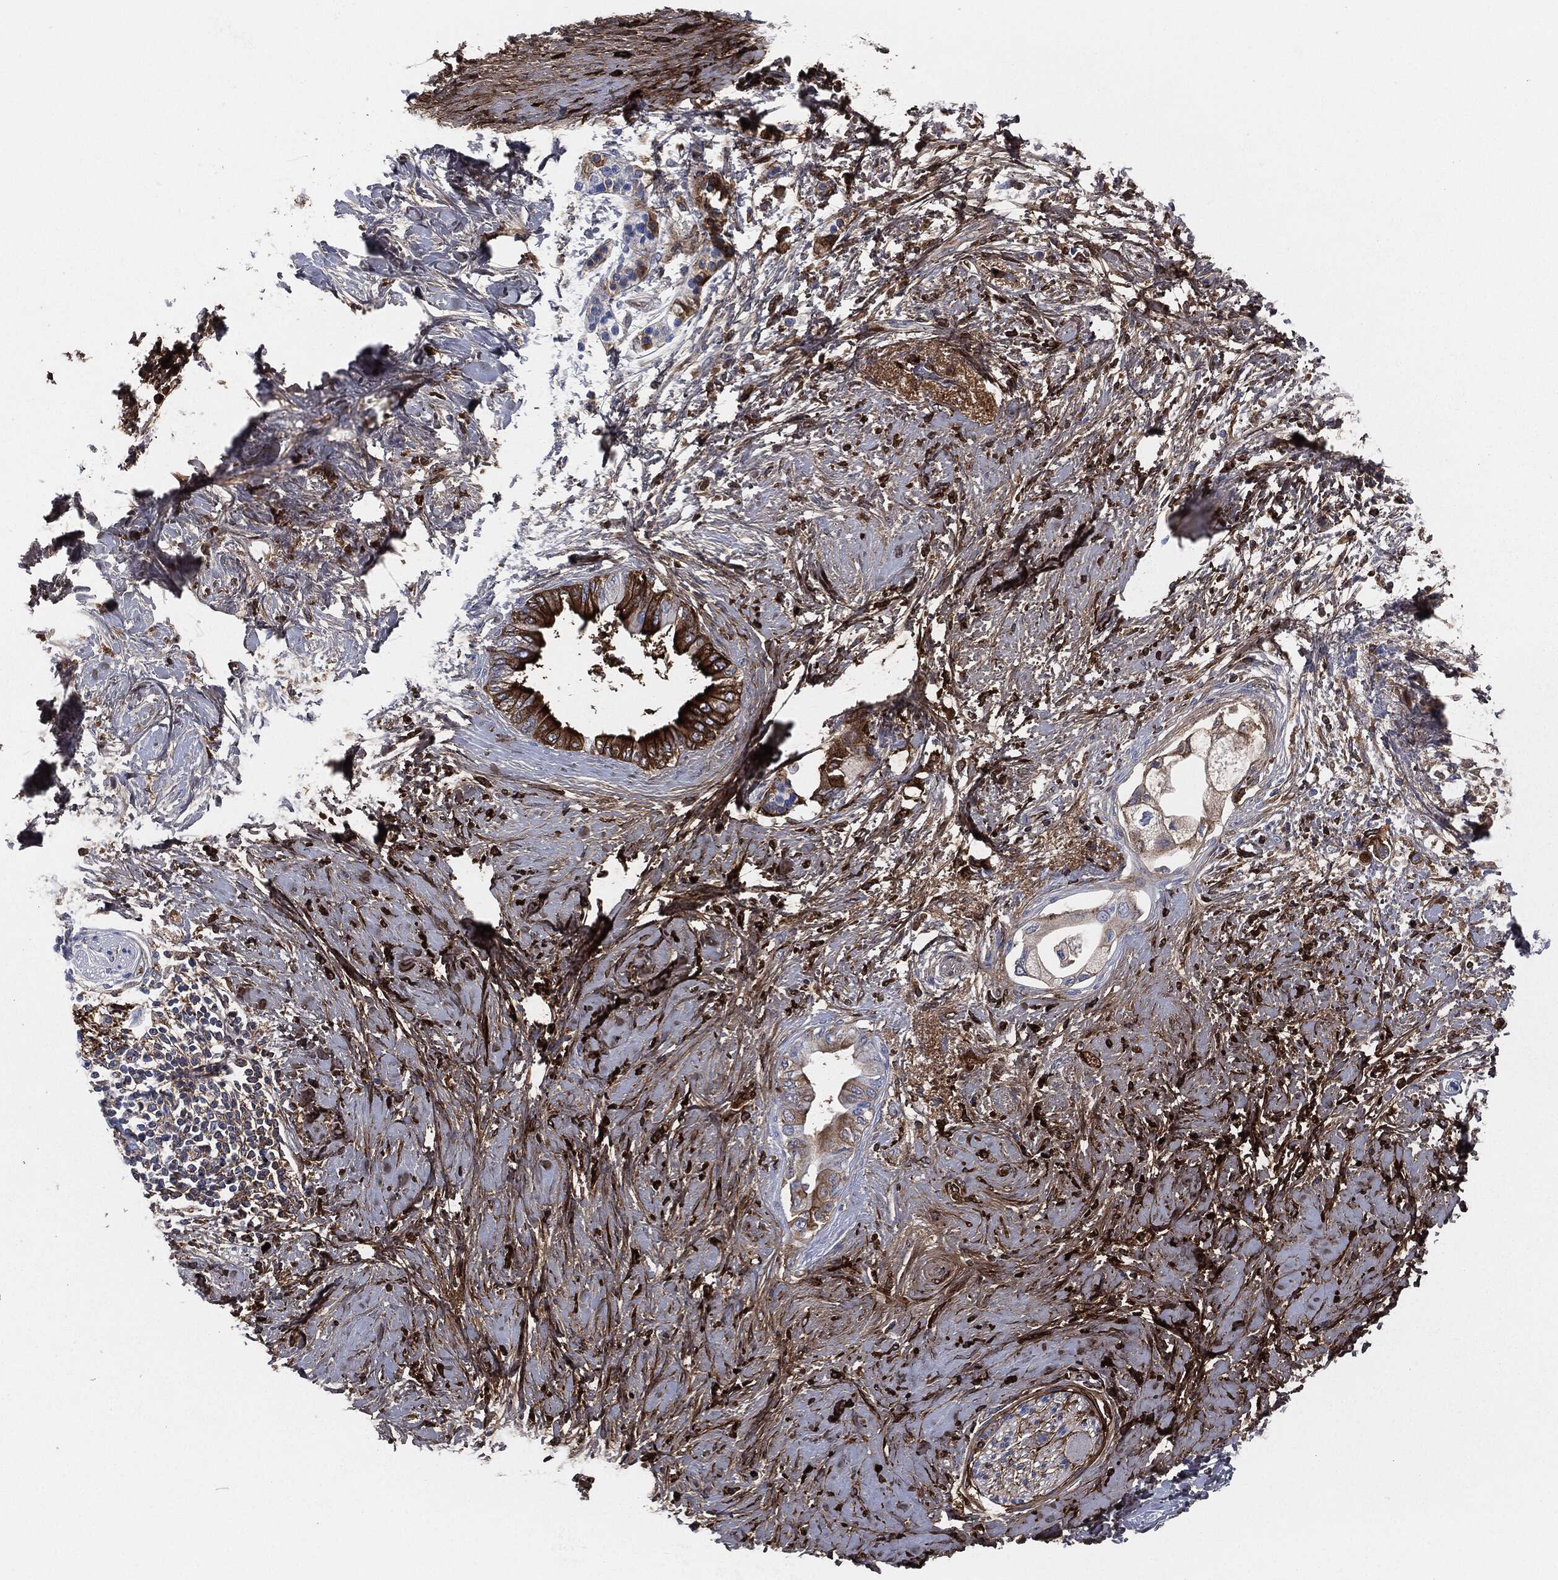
{"staining": {"intensity": "strong", "quantity": "25%-75%", "location": "cytoplasmic/membranous"}, "tissue": "pancreatic cancer", "cell_type": "Tumor cells", "image_type": "cancer", "snomed": [{"axis": "morphology", "description": "Normal tissue, NOS"}, {"axis": "morphology", "description": "Adenocarcinoma, NOS"}, {"axis": "topography", "description": "Pancreas"}, {"axis": "topography", "description": "Duodenum"}], "caption": "A photomicrograph showing strong cytoplasmic/membranous positivity in approximately 25%-75% of tumor cells in adenocarcinoma (pancreatic), as visualized by brown immunohistochemical staining.", "gene": "APOB", "patient": {"sex": "female", "age": 60}}